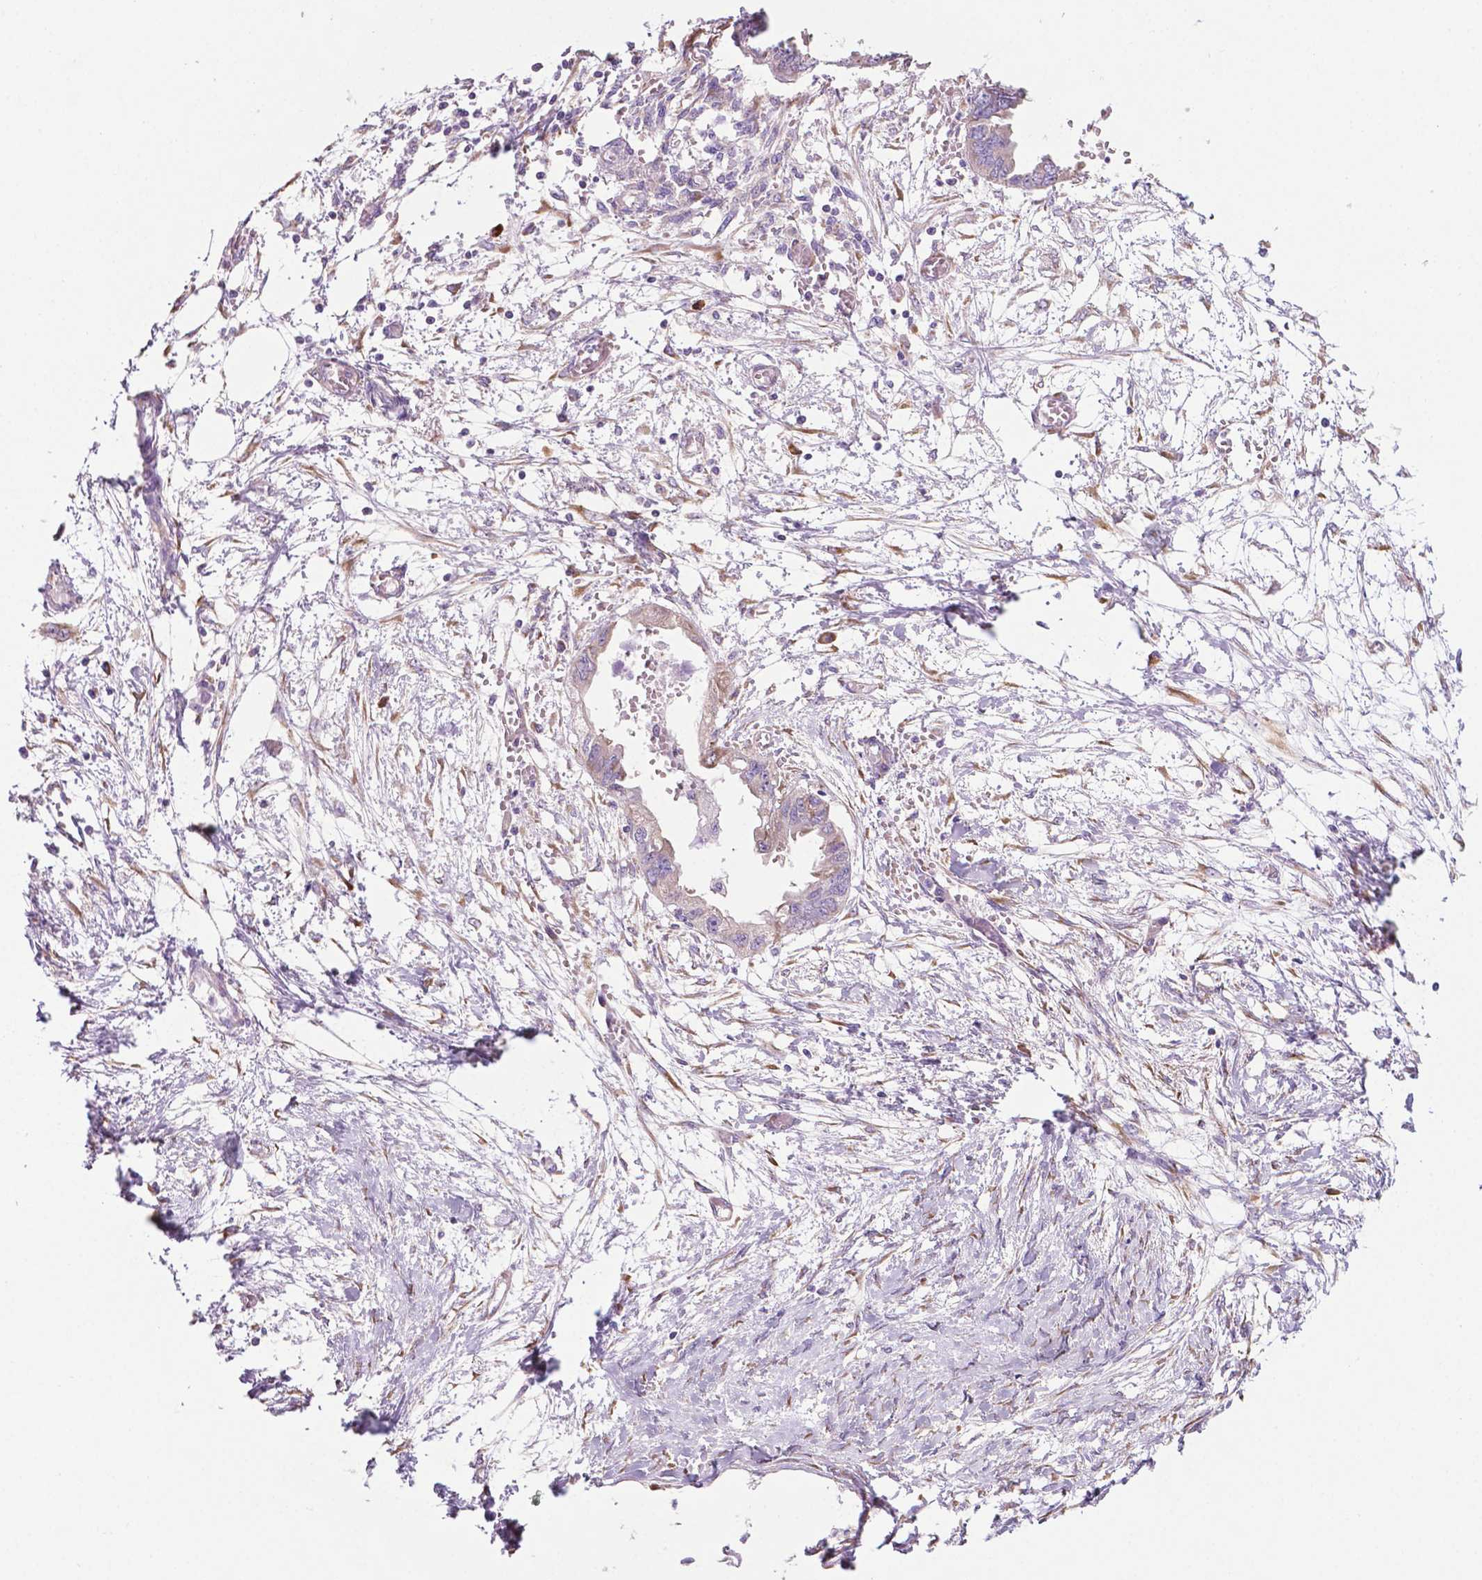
{"staining": {"intensity": "negative", "quantity": "none", "location": "none"}, "tissue": "endometrial cancer", "cell_type": "Tumor cells", "image_type": "cancer", "snomed": [{"axis": "morphology", "description": "Adenocarcinoma, NOS"}, {"axis": "morphology", "description": "Adenocarcinoma, metastatic, NOS"}, {"axis": "topography", "description": "Adipose tissue"}, {"axis": "topography", "description": "Endometrium"}], "caption": "There is no significant expression in tumor cells of endometrial adenocarcinoma.", "gene": "RPL29", "patient": {"sex": "female", "age": 67}}